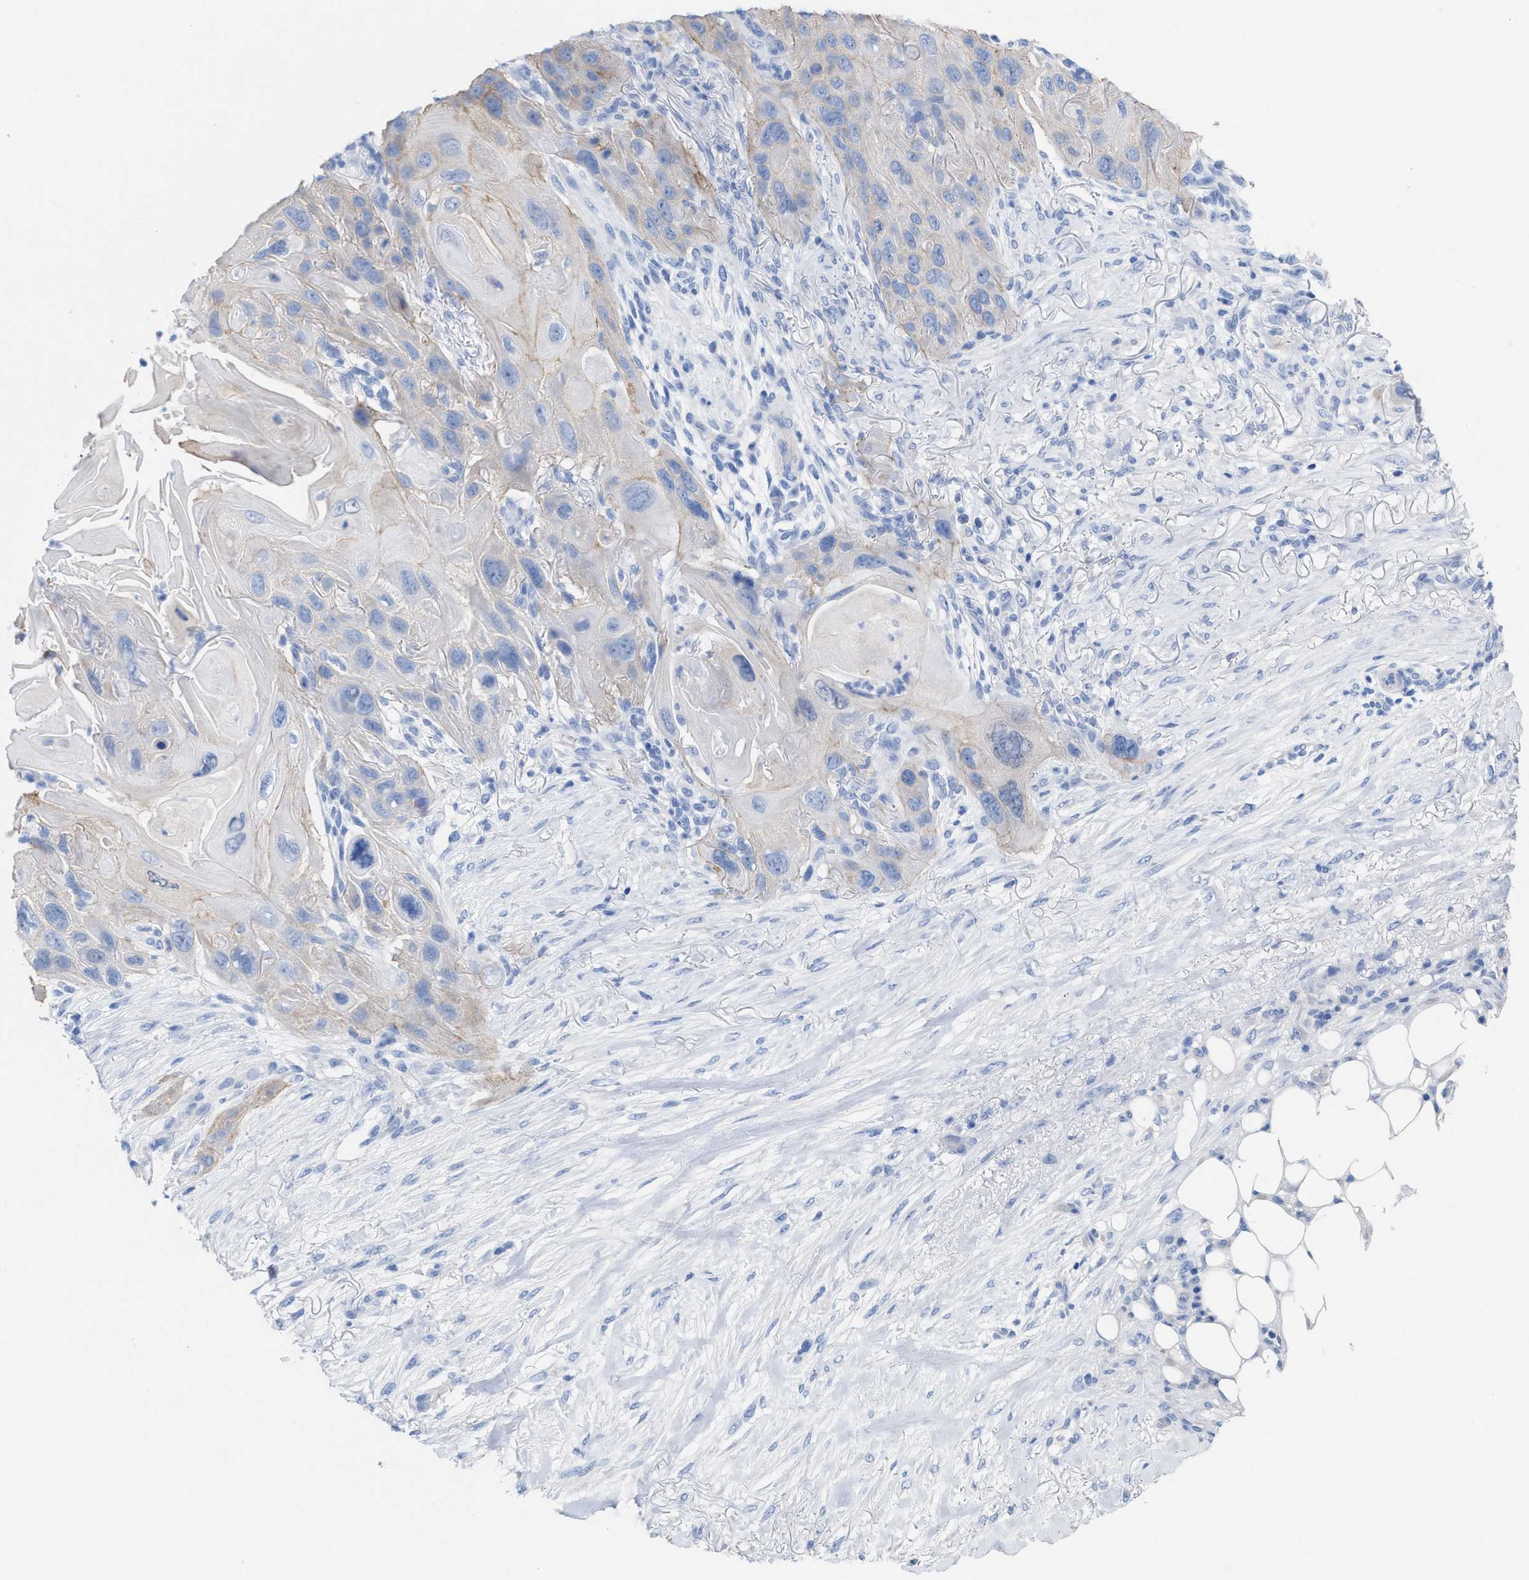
{"staining": {"intensity": "negative", "quantity": "none", "location": "none"}, "tissue": "skin cancer", "cell_type": "Tumor cells", "image_type": "cancer", "snomed": [{"axis": "morphology", "description": "Squamous cell carcinoma, NOS"}, {"axis": "topography", "description": "Skin"}], "caption": "Tumor cells show no significant protein staining in skin cancer (squamous cell carcinoma).", "gene": "CPA1", "patient": {"sex": "female", "age": 77}}